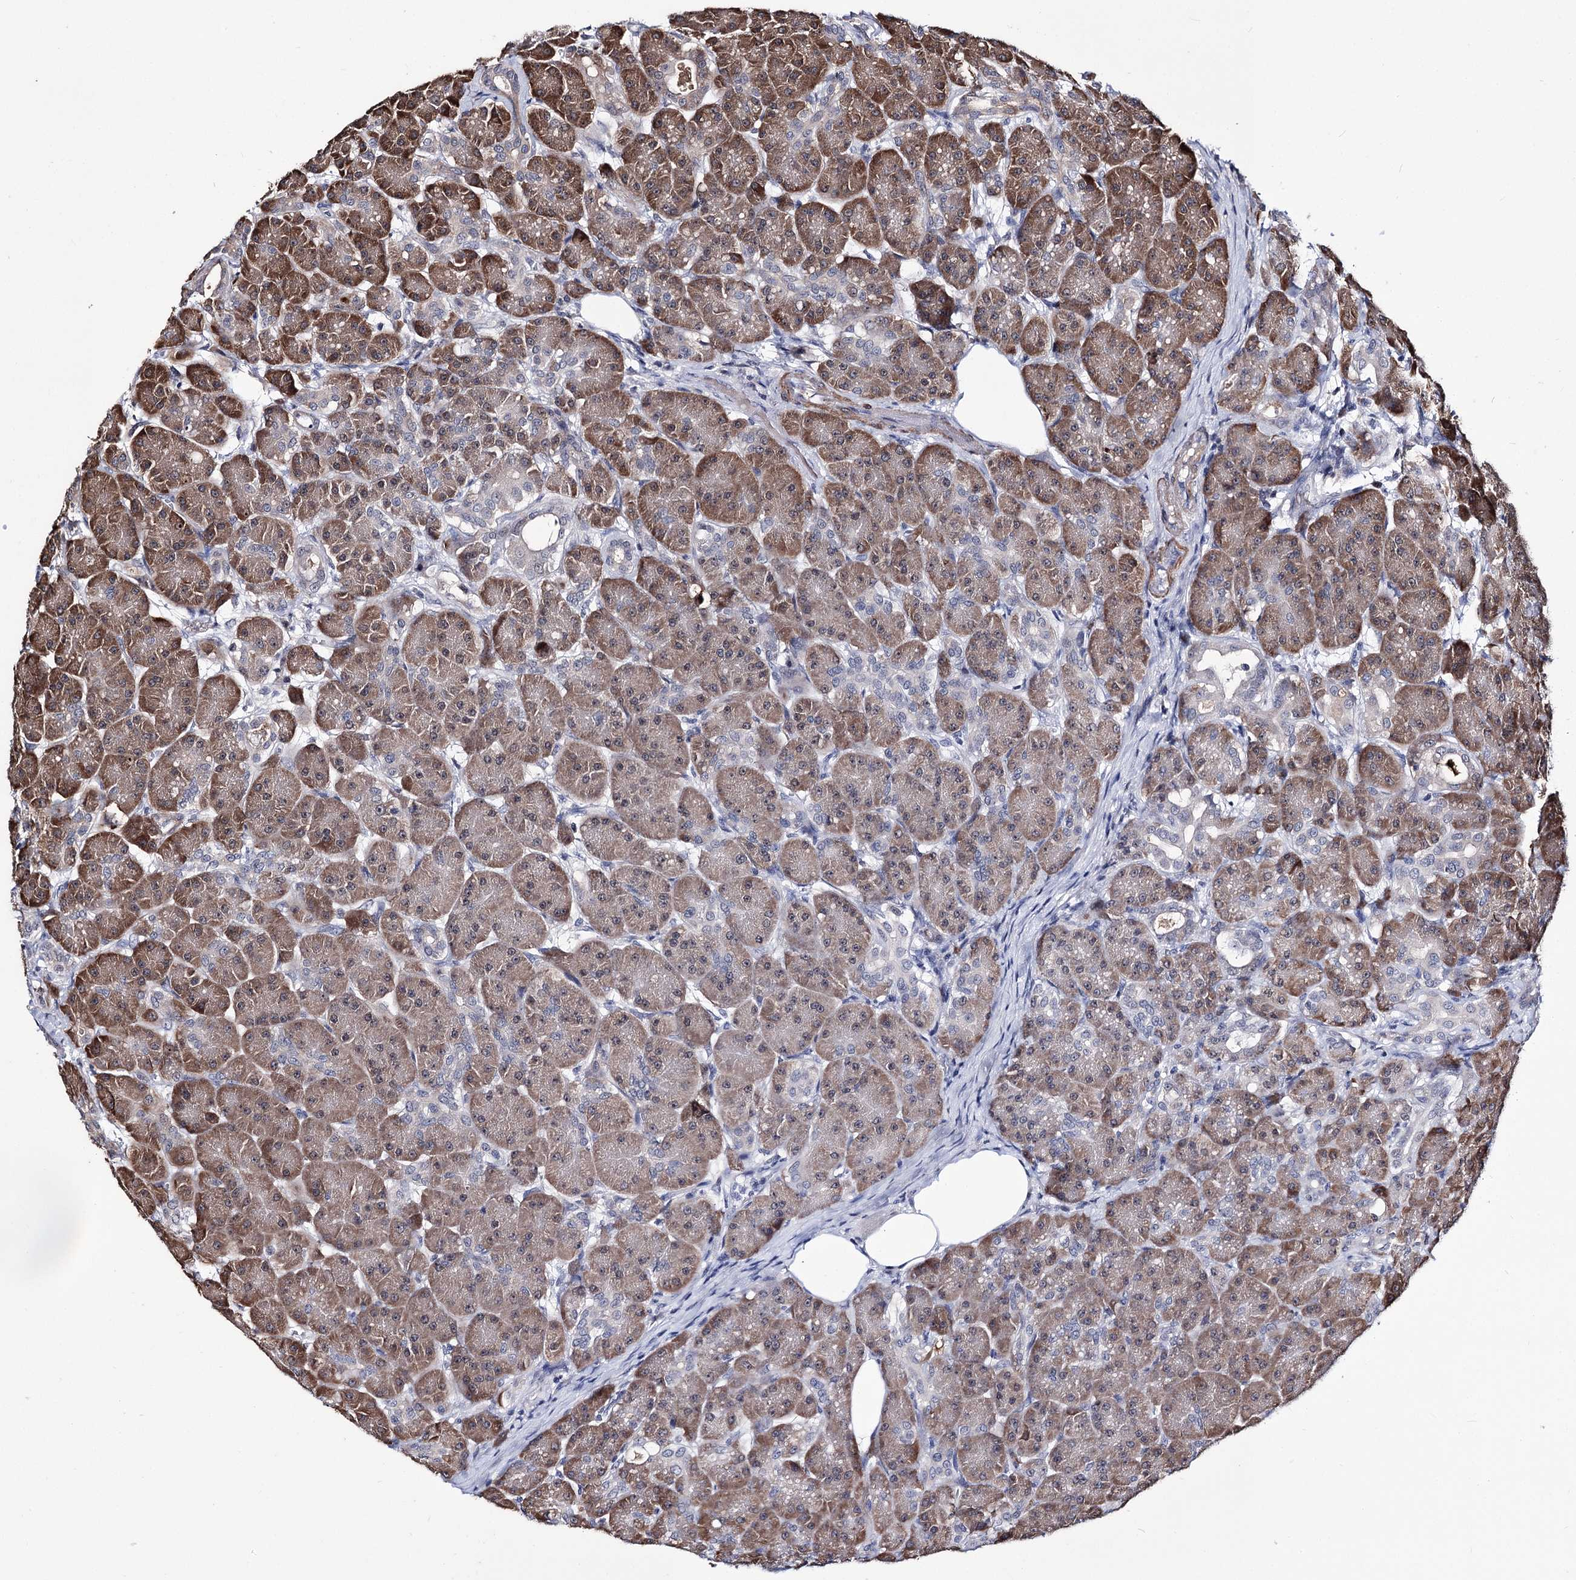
{"staining": {"intensity": "moderate", "quantity": ">75%", "location": "cytoplasmic/membranous,nuclear"}, "tissue": "pancreas", "cell_type": "Exocrine glandular cells", "image_type": "normal", "snomed": [{"axis": "morphology", "description": "Normal tissue, NOS"}, {"axis": "topography", "description": "Pancreas"}], "caption": "The photomicrograph displays immunohistochemical staining of normal pancreas. There is moderate cytoplasmic/membranous,nuclear expression is seen in approximately >75% of exocrine glandular cells.", "gene": "PPRC1", "patient": {"sex": "male", "age": 63}}